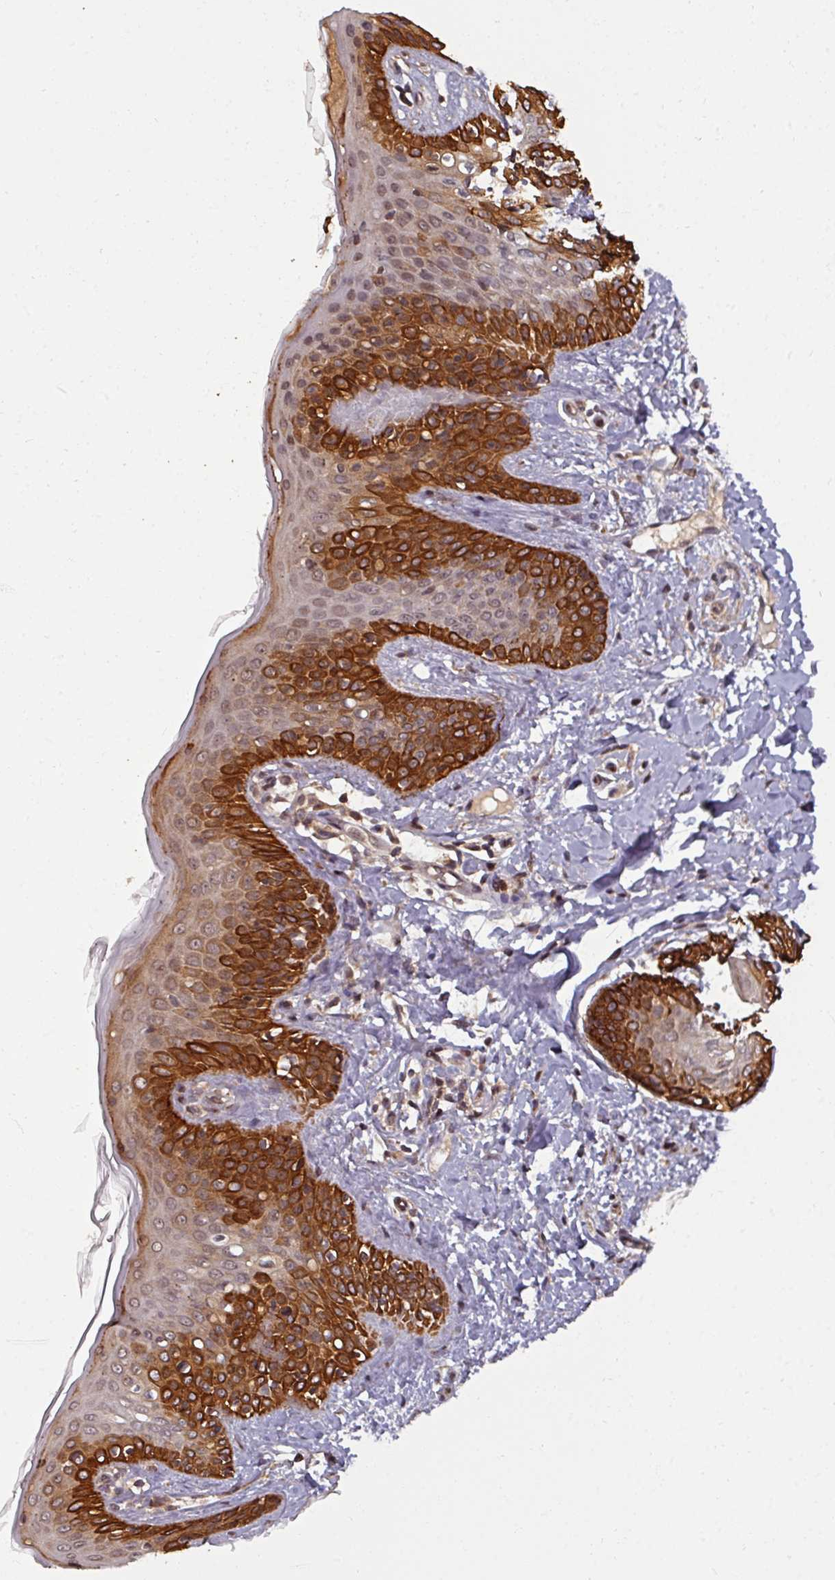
{"staining": {"intensity": "moderate", "quantity": "25%-75%", "location": "cytoplasmic/membranous,nuclear"}, "tissue": "skin", "cell_type": "Fibroblasts", "image_type": "normal", "snomed": [{"axis": "morphology", "description": "Normal tissue, NOS"}, {"axis": "topography", "description": "Skin"}], "caption": "Moderate cytoplasmic/membranous,nuclear protein staining is identified in about 25%-75% of fibroblasts in skin.", "gene": "SWI5", "patient": {"sex": "male", "age": 16}}